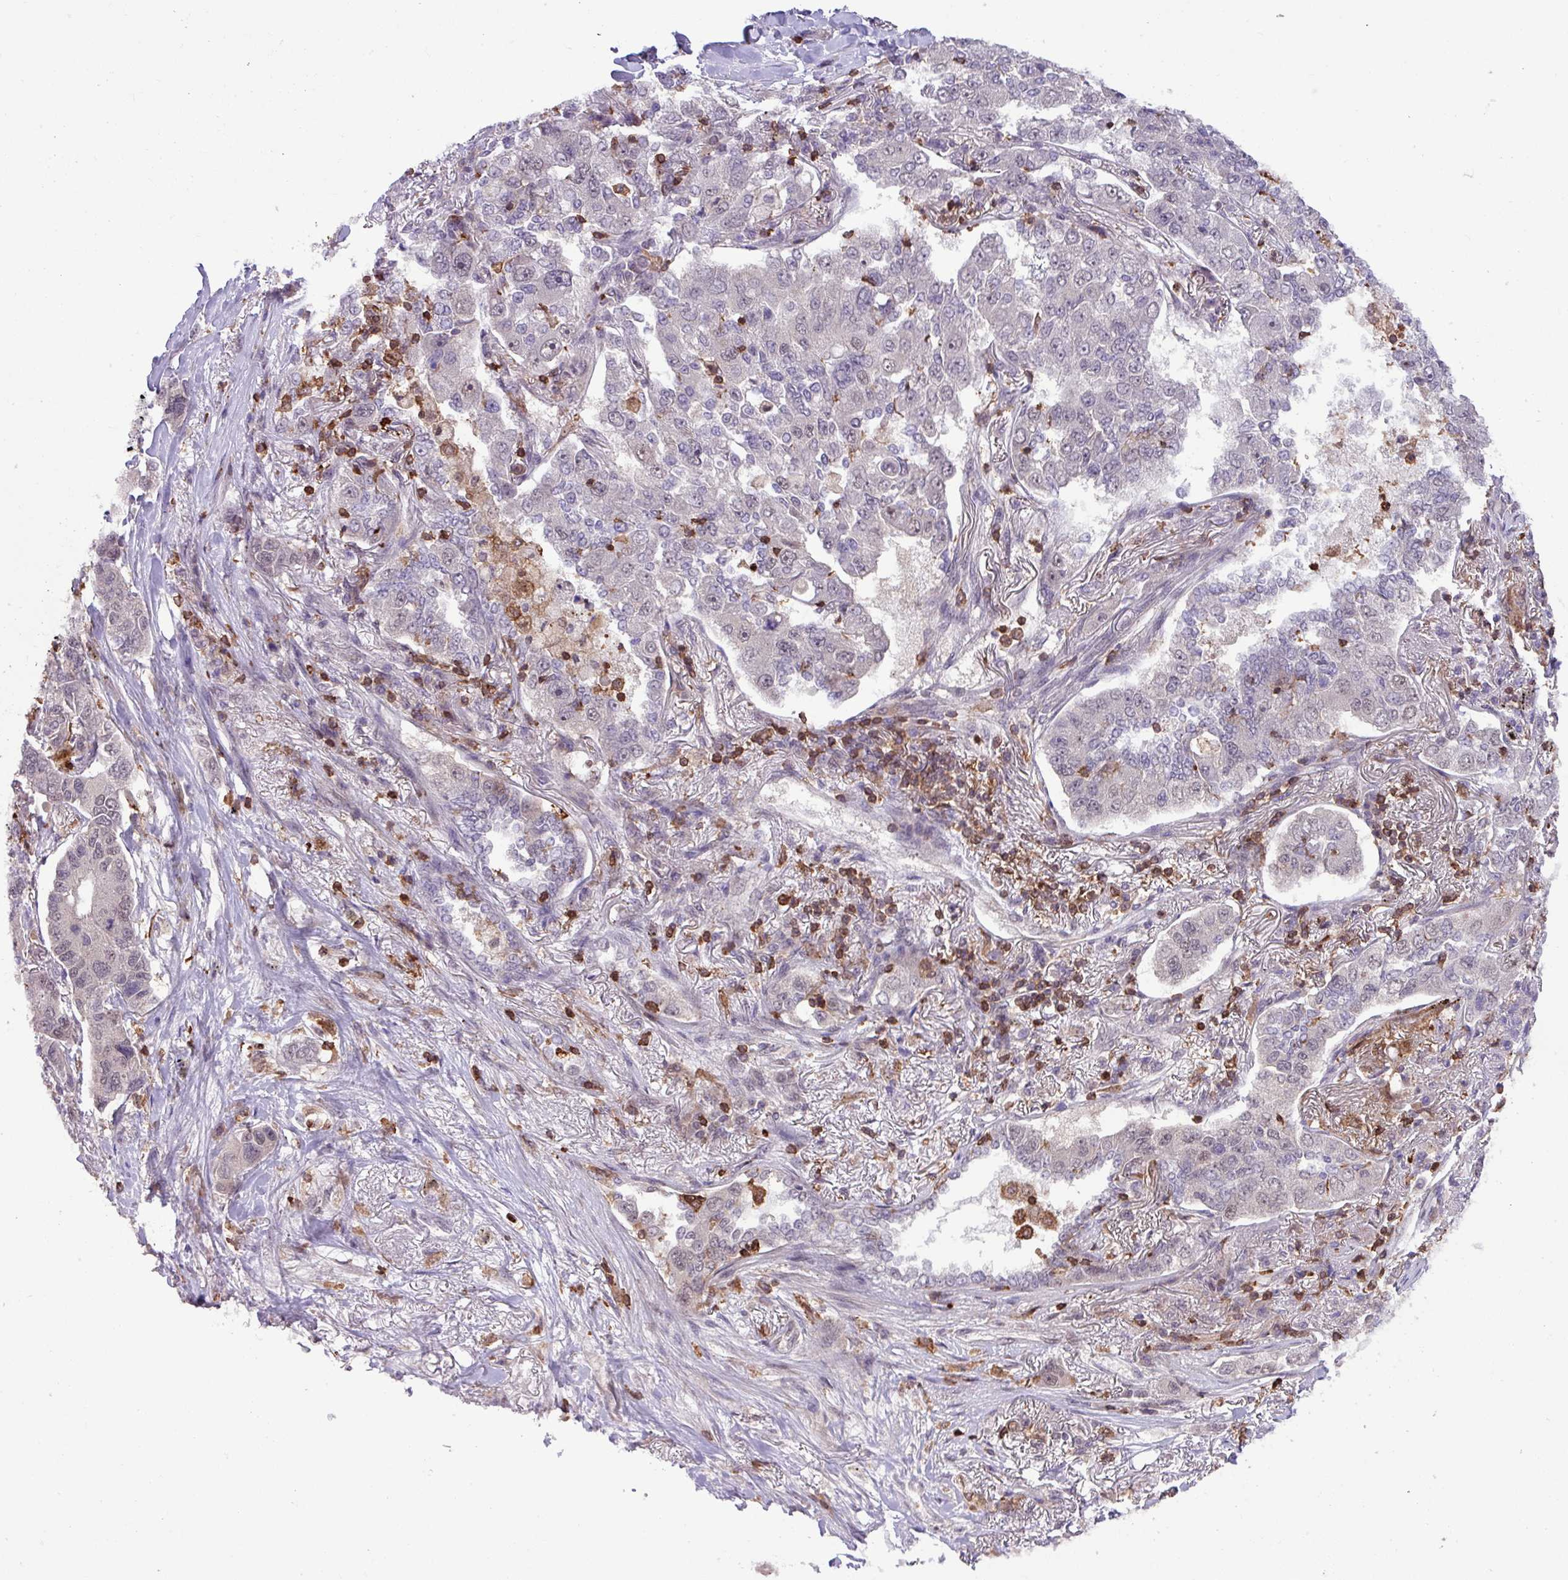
{"staining": {"intensity": "negative", "quantity": "none", "location": "none"}, "tissue": "lung cancer", "cell_type": "Tumor cells", "image_type": "cancer", "snomed": [{"axis": "morphology", "description": "Adenocarcinoma, NOS"}, {"axis": "topography", "description": "Lung"}], "caption": "DAB immunohistochemical staining of lung cancer (adenocarcinoma) demonstrates no significant positivity in tumor cells.", "gene": "GON7", "patient": {"sex": "male", "age": 49}}